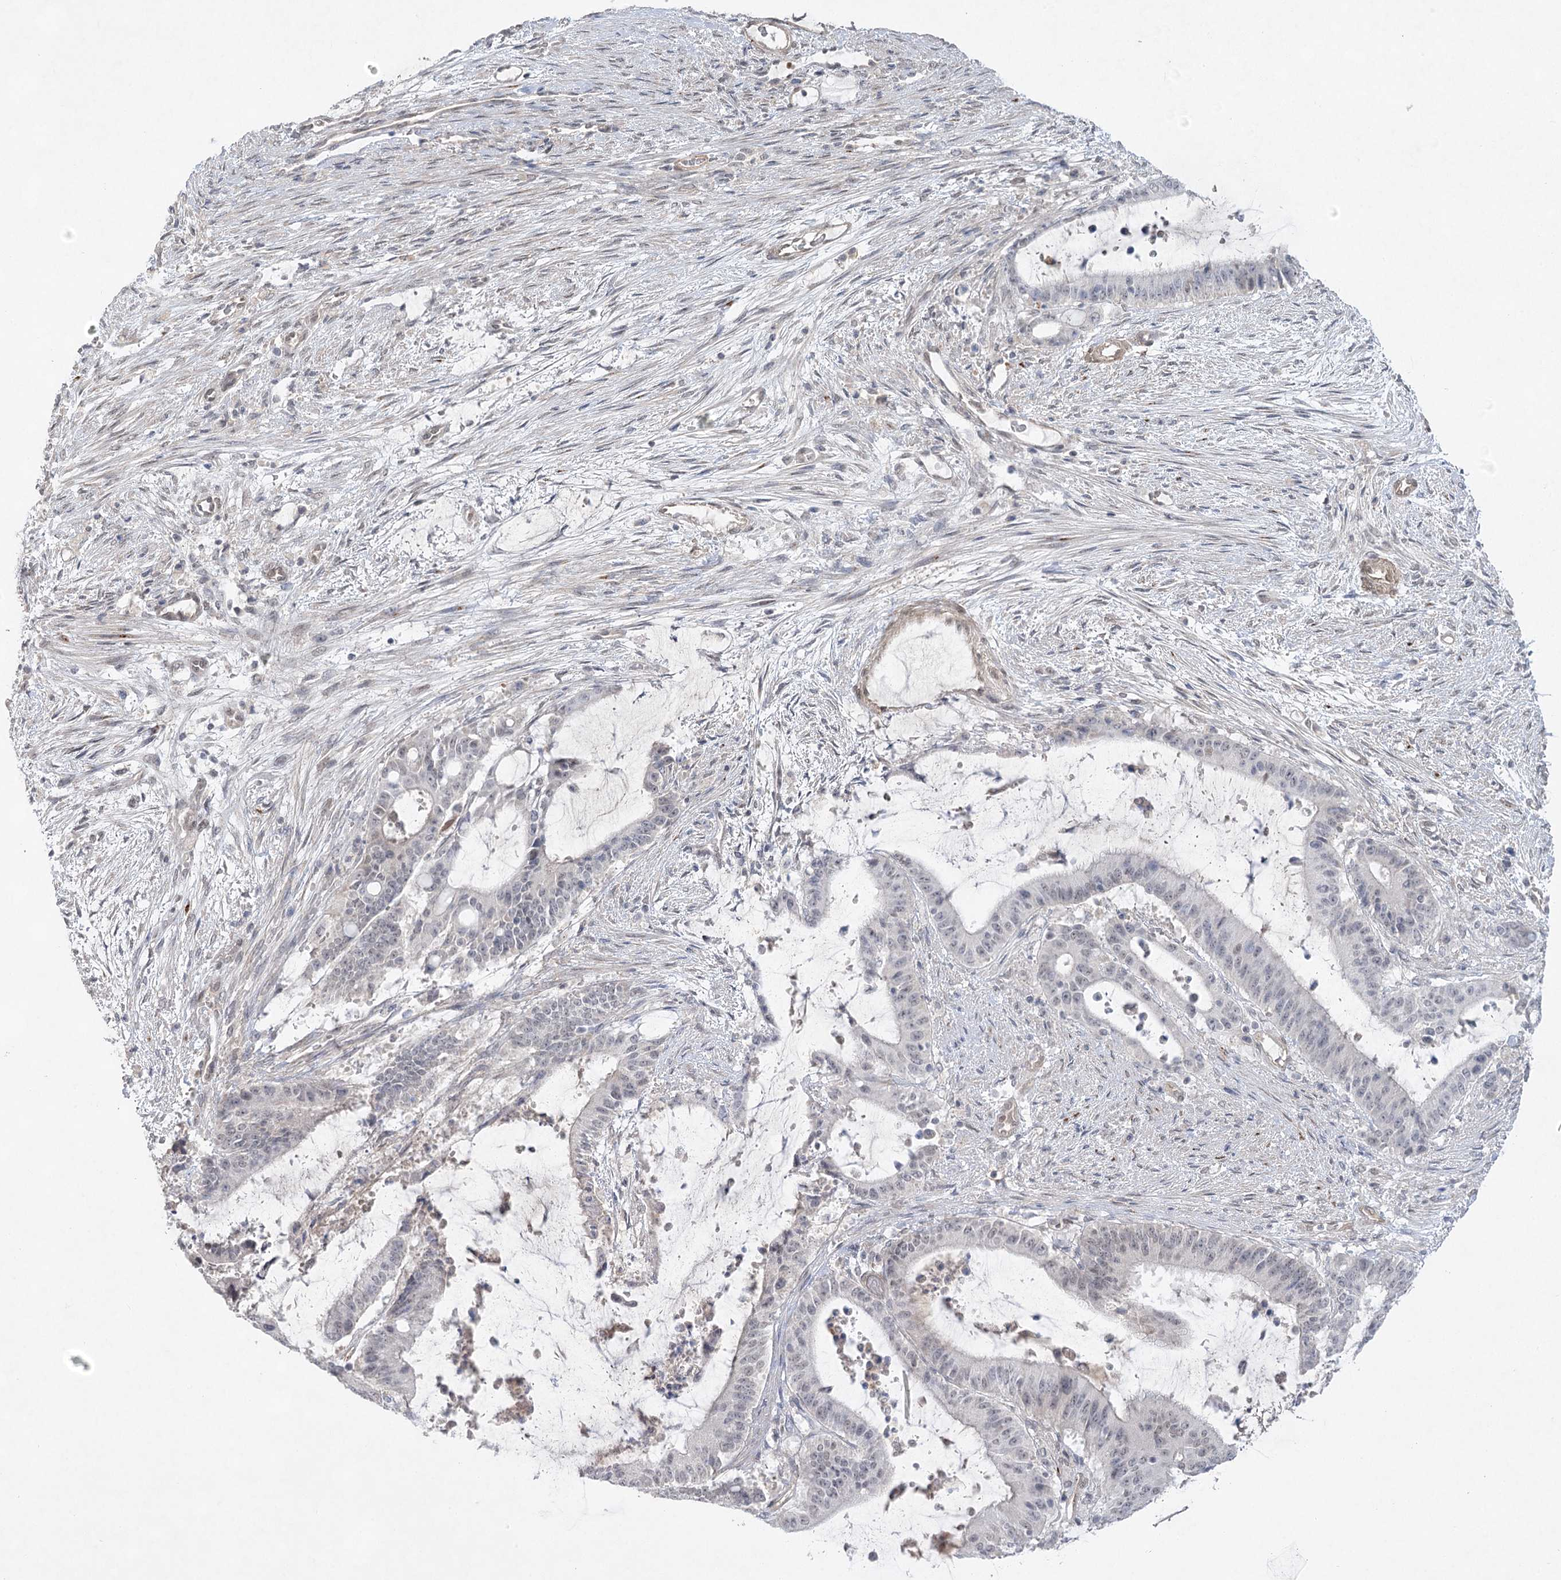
{"staining": {"intensity": "weak", "quantity": "25%-75%", "location": "nuclear"}, "tissue": "liver cancer", "cell_type": "Tumor cells", "image_type": "cancer", "snomed": [{"axis": "morphology", "description": "Normal tissue, NOS"}, {"axis": "morphology", "description": "Cholangiocarcinoma"}, {"axis": "topography", "description": "Liver"}, {"axis": "topography", "description": "Peripheral nerve tissue"}], "caption": "Human liver cancer (cholangiocarcinoma) stained for a protein (brown) exhibits weak nuclear positive positivity in approximately 25%-75% of tumor cells.", "gene": "AMTN", "patient": {"sex": "female", "age": 73}}